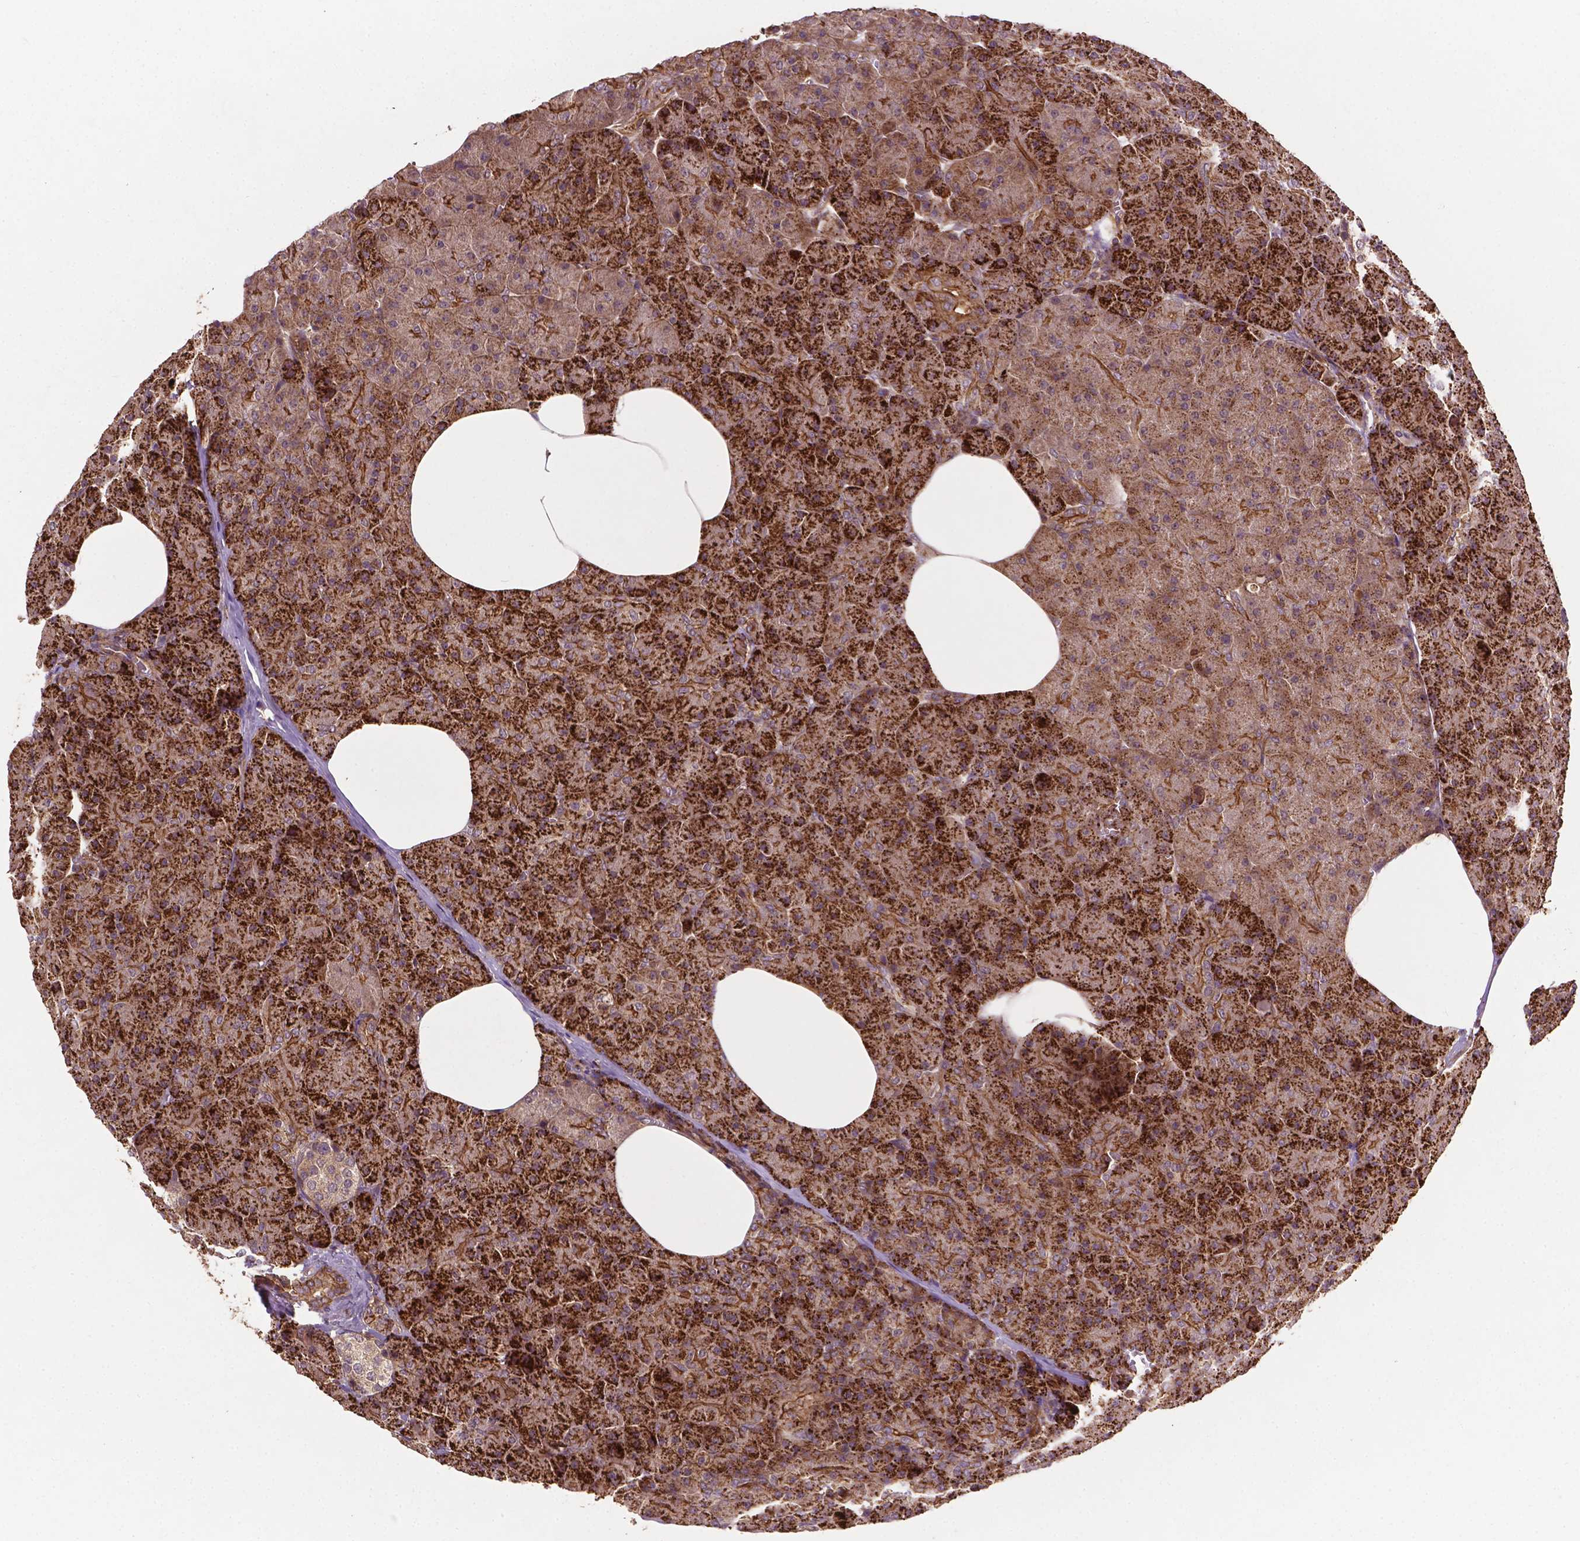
{"staining": {"intensity": "strong", "quantity": ">75%", "location": "cytoplasmic/membranous"}, "tissue": "pancreas", "cell_type": "Exocrine glandular cells", "image_type": "normal", "snomed": [{"axis": "morphology", "description": "Normal tissue, NOS"}, {"axis": "topography", "description": "Pancreas"}], "caption": "Strong cytoplasmic/membranous protein staining is present in about >75% of exocrine glandular cells in pancreas. (Brightfield microscopy of DAB IHC at high magnification).", "gene": "ZMYND19", "patient": {"sex": "female", "age": 45}}